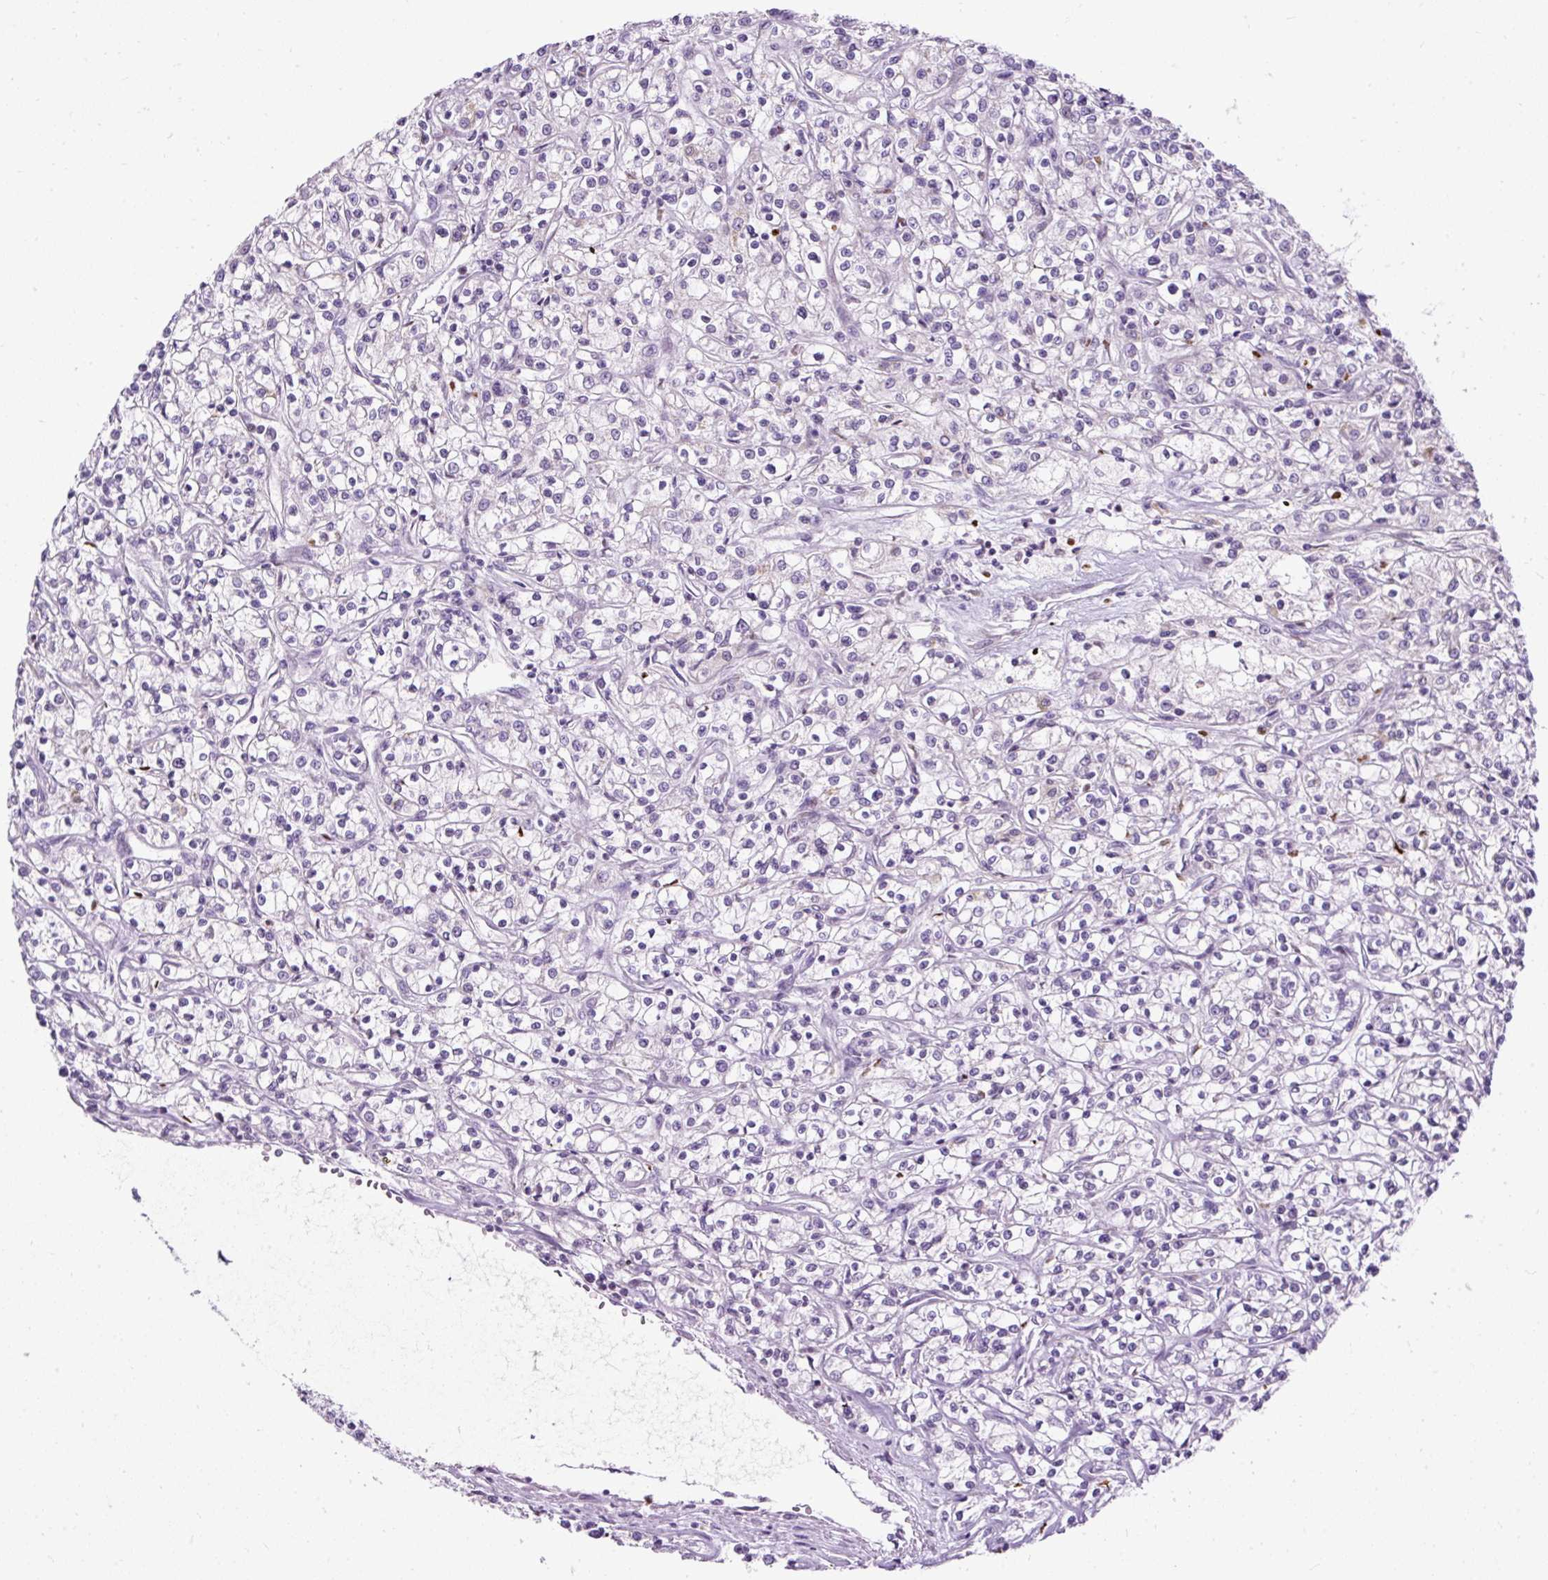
{"staining": {"intensity": "negative", "quantity": "none", "location": "none"}, "tissue": "renal cancer", "cell_type": "Tumor cells", "image_type": "cancer", "snomed": [{"axis": "morphology", "description": "Adenocarcinoma, NOS"}, {"axis": "topography", "description": "Kidney"}], "caption": "Histopathology image shows no significant protein staining in tumor cells of renal cancer (adenocarcinoma).", "gene": "FMC1", "patient": {"sex": "female", "age": 59}}